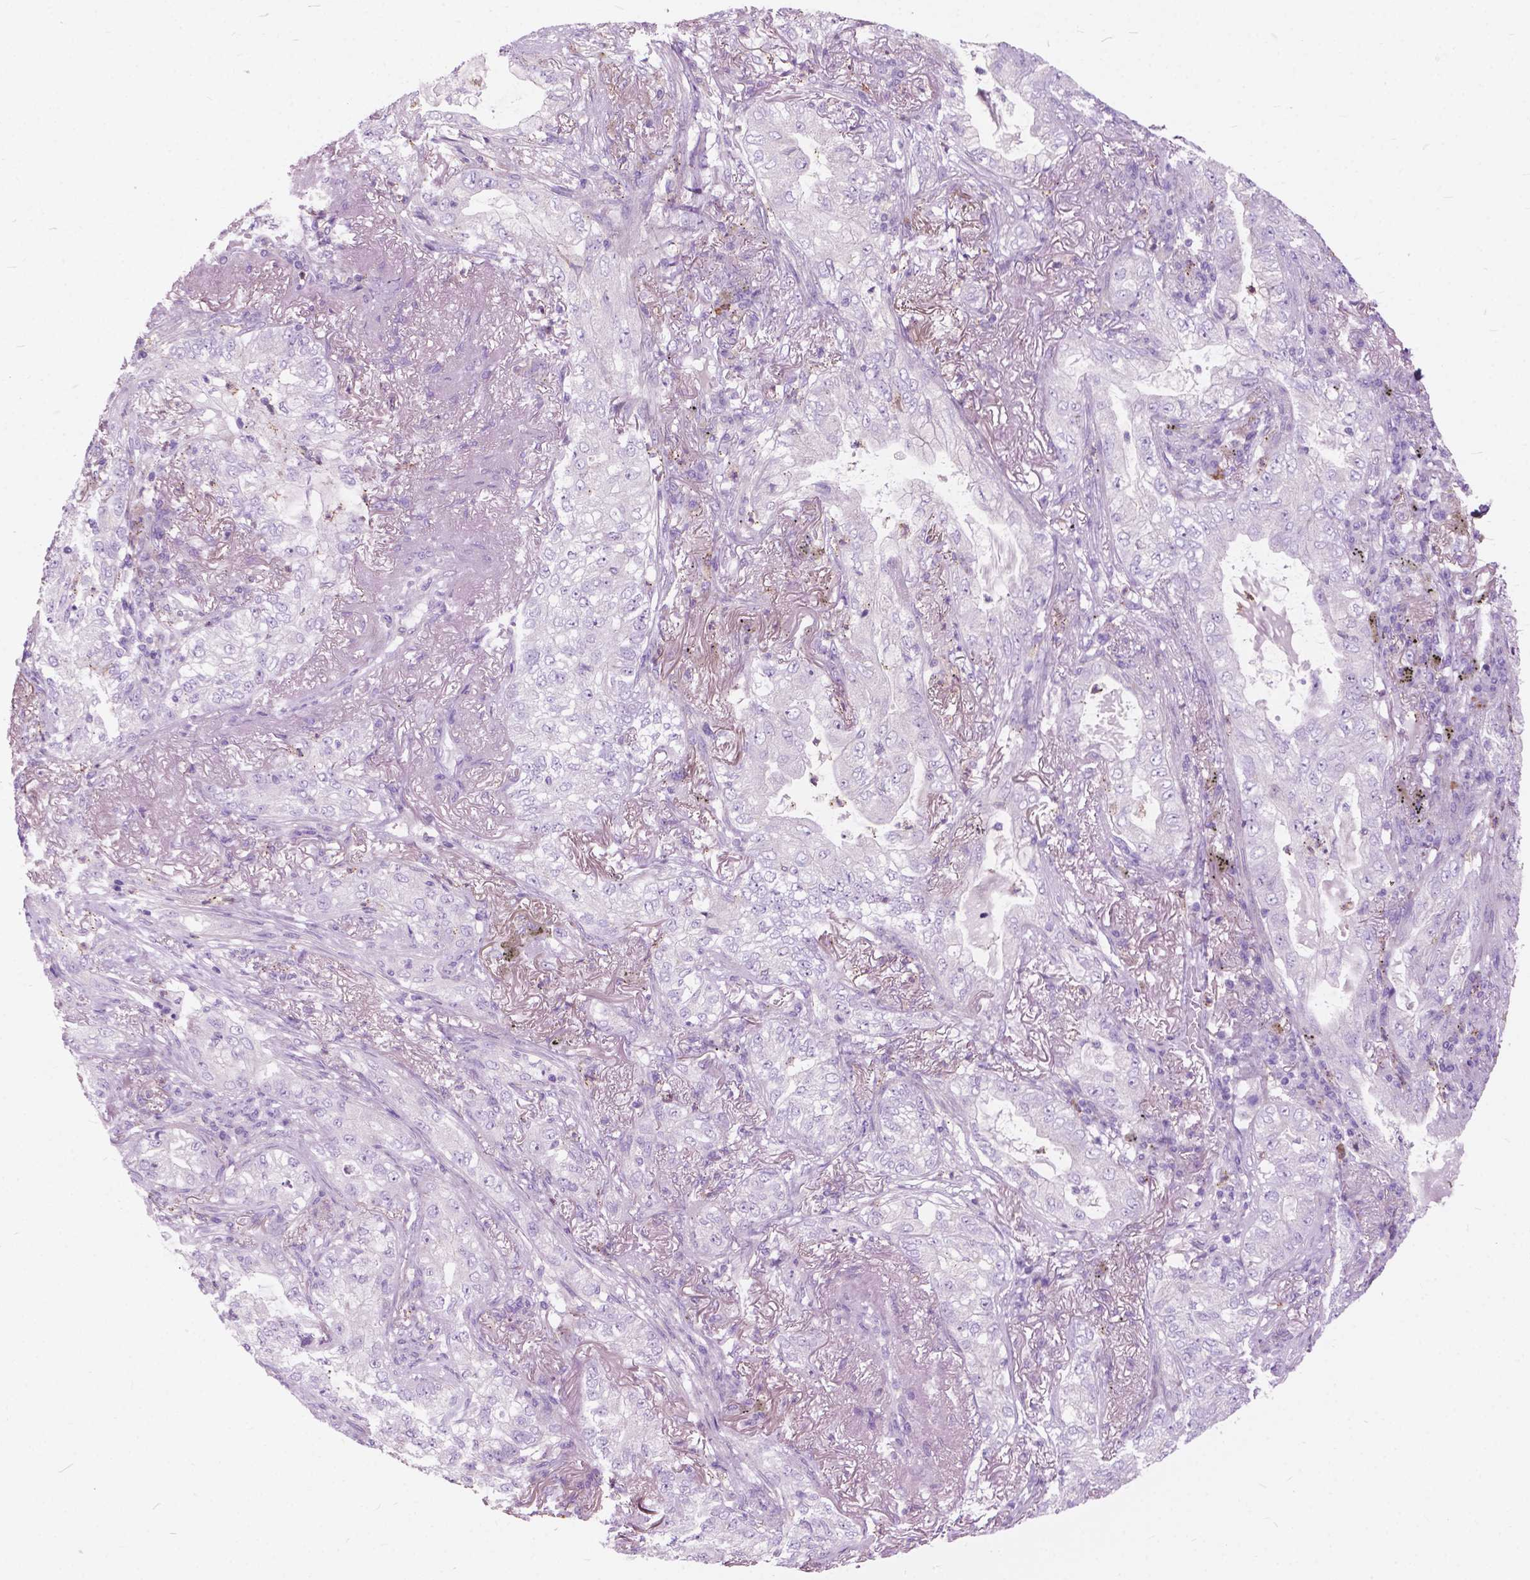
{"staining": {"intensity": "negative", "quantity": "none", "location": "none"}, "tissue": "lung cancer", "cell_type": "Tumor cells", "image_type": "cancer", "snomed": [{"axis": "morphology", "description": "Adenocarcinoma, NOS"}, {"axis": "topography", "description": "Lung"}], "caption": "The micrograph demonstrates no staining of tumor cells in lung cancer (adenocarcinoma).", "gene": "PRR35", "patient": {"sex": "female", "age": 73}}